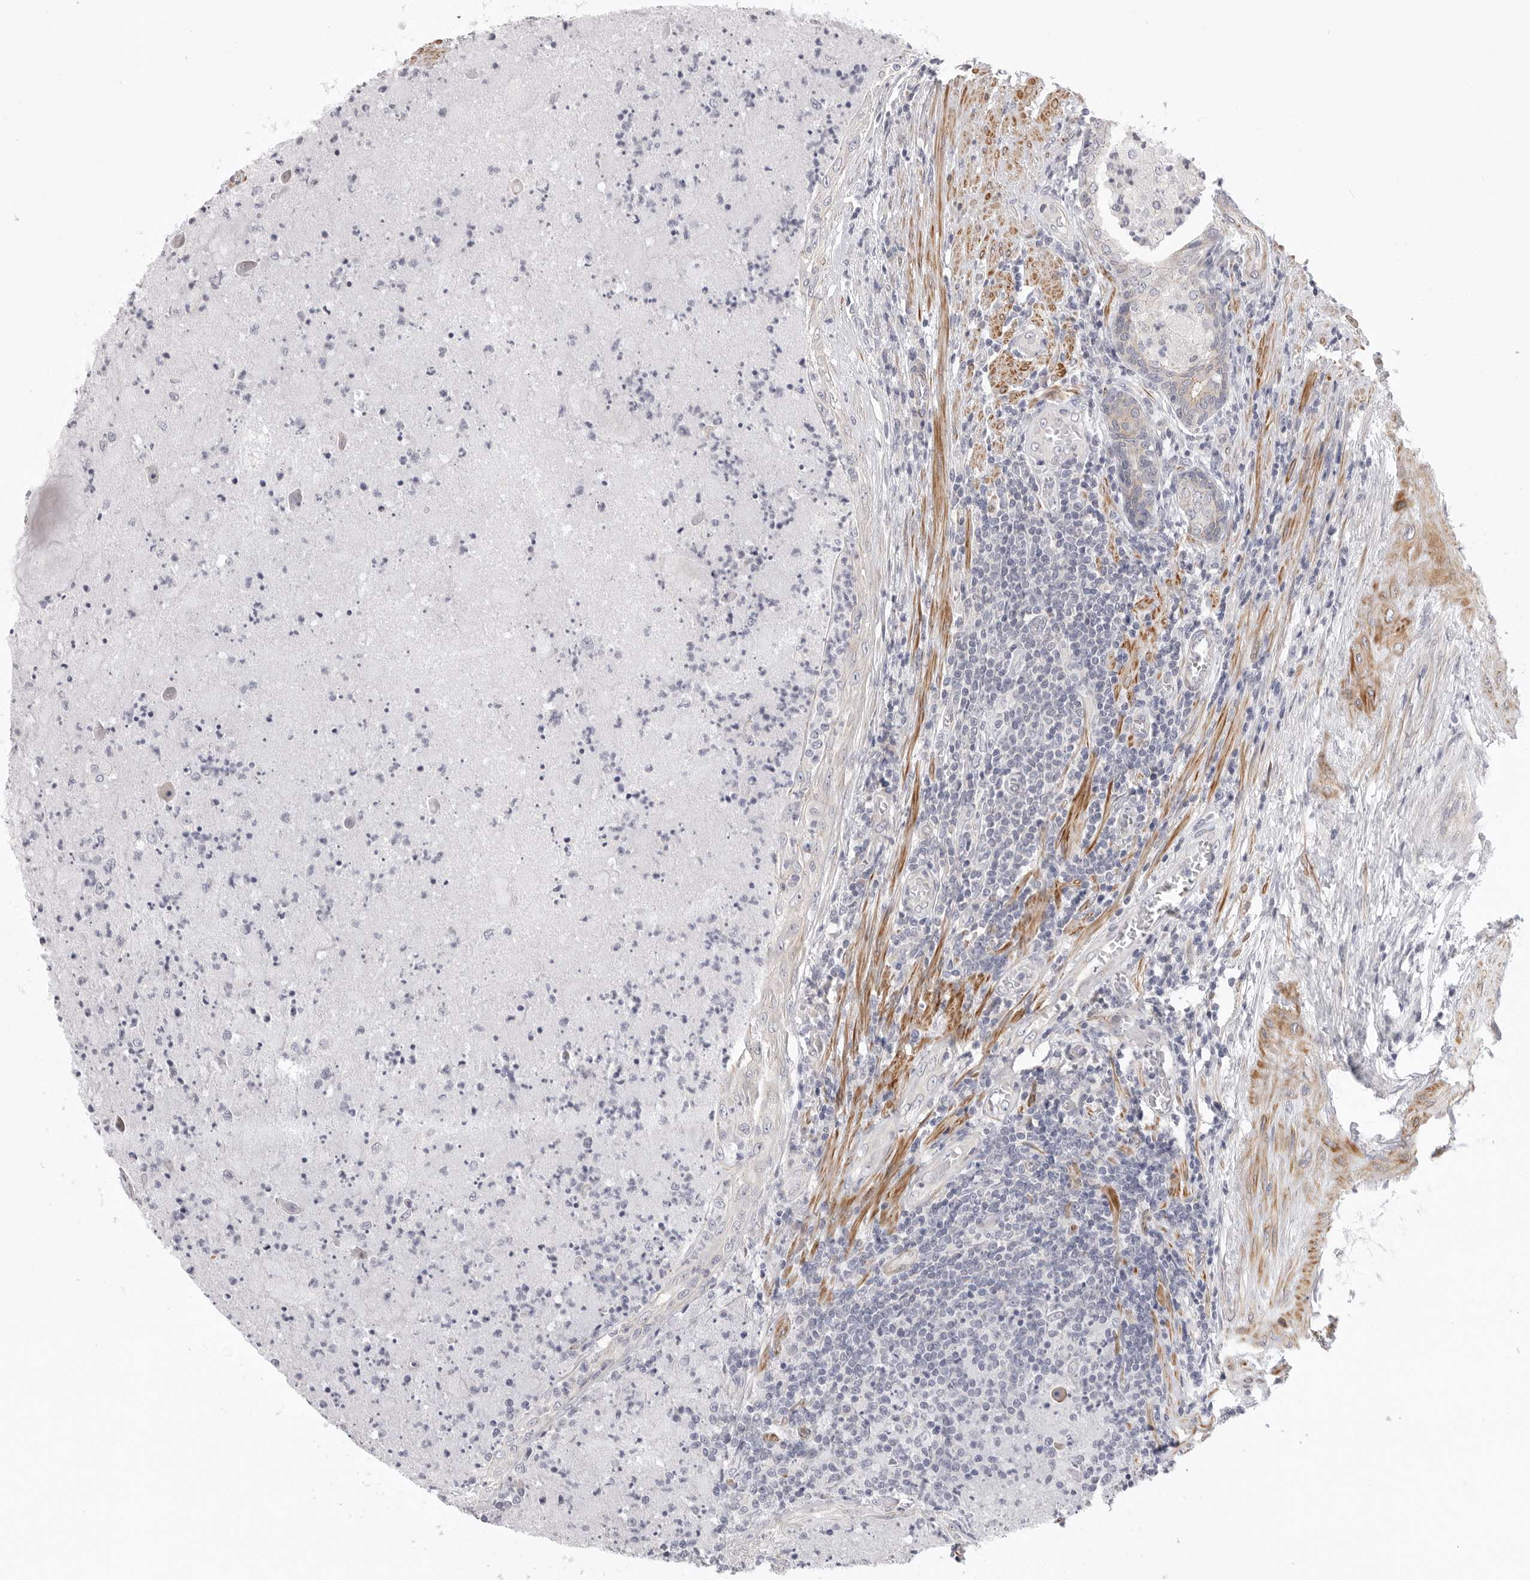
{"staining": {"intensity": "weak", "quantity": "<25%", "location": "cytoplasmic/membranous"}, "tissue": "prostate", "cell_type": "Glandular cells", "image_type": "normal", "snomed": [{"axis": "morphology", "description": "Normal tissue, NOS"}, {"axis": "topography", "description": "Prostate"}], "caption": "The immunohistochemistry micrograph has no significant staining in glandular cells of prostate.", "gene": "STAB2", "patient": {"sex": "male", "age": 76}}